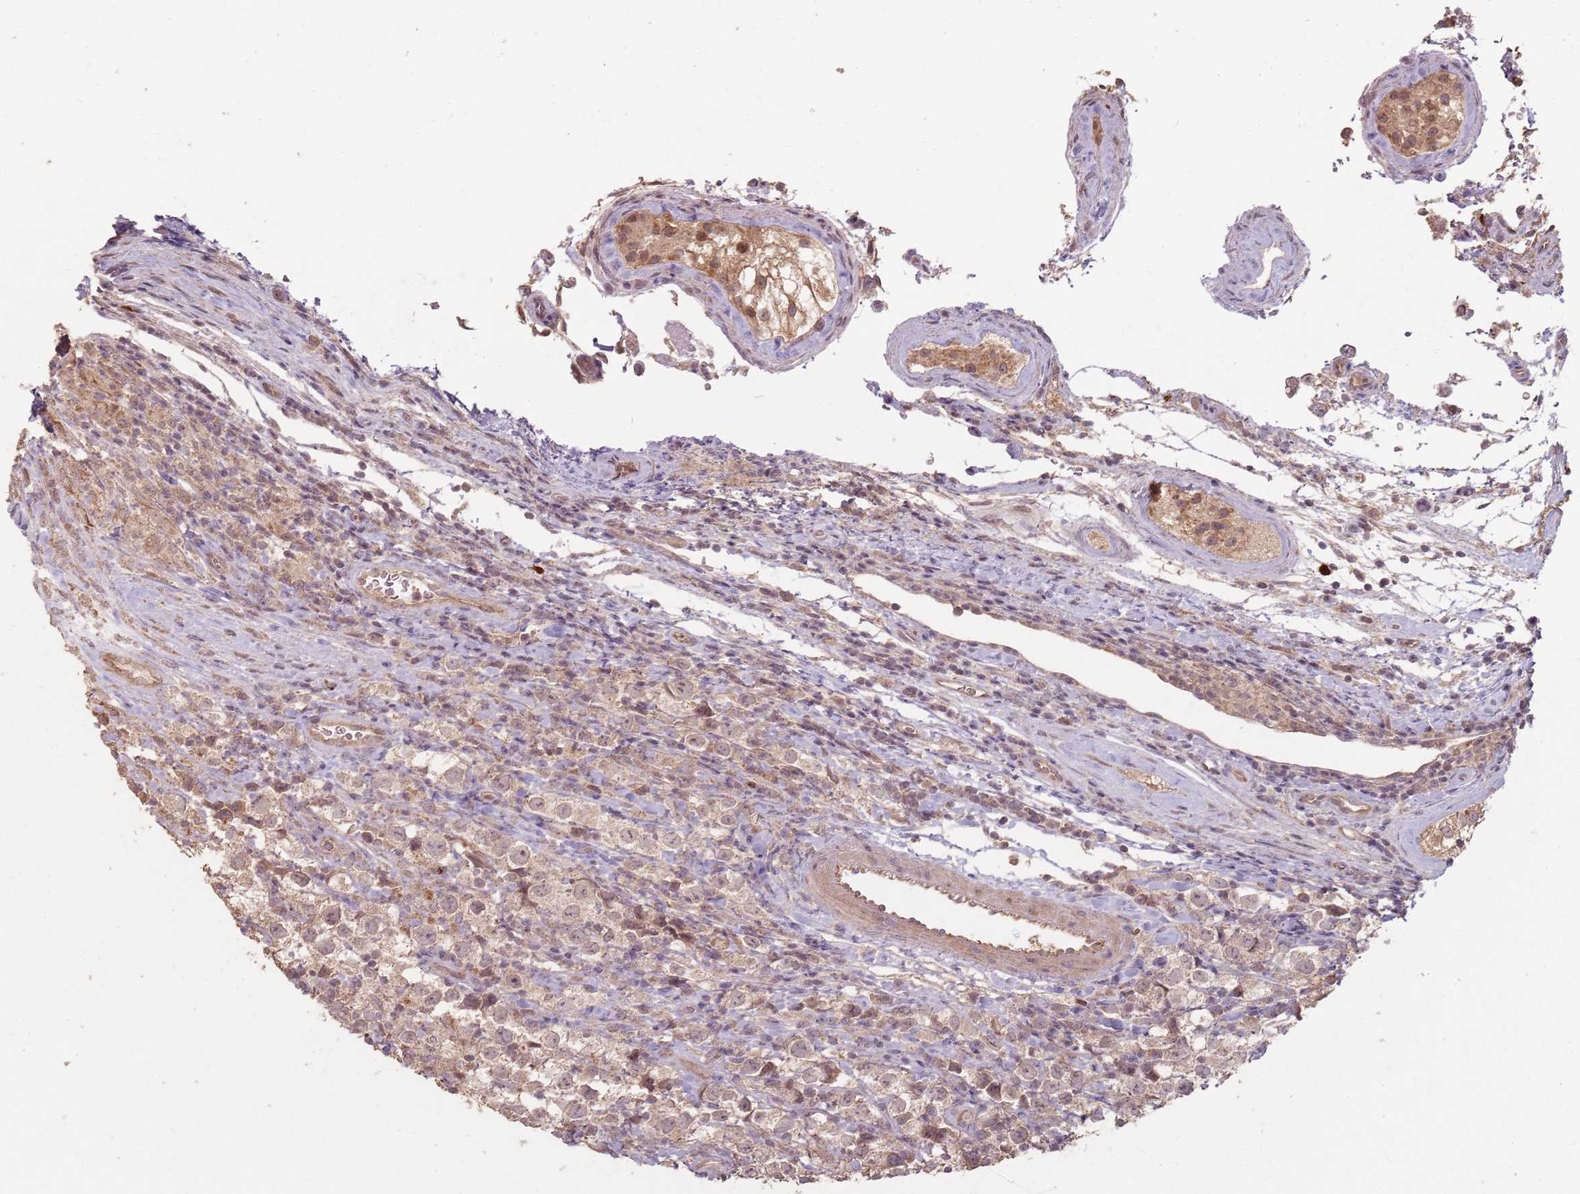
{"staining": {"intensity": "weak", "quantity": ">75%", "location": "cytoplasmic/membranous"}, "tissue": "testis cancer", "cell_type": "Tumor cells", "image_type": "cancer", "snomed": [{"axis": "morphology", "description": "Seminoma, NOS"}, {"axis": "morphology", "description": "Carcinoma, Embryonal, NOS"}, {"axis": "topography", "description": "Testis"}], "caption": "A low amount of weak cytoplasmic/membranous staining is appreciated in about >75% of tumor cells in embryonal carcinoma (testis) tissue. (brown staining indicates protein expression, while blue staining denotes nuclei).", "gene": "CCDC168", "patient": {"sex": "male", "age": 41}}